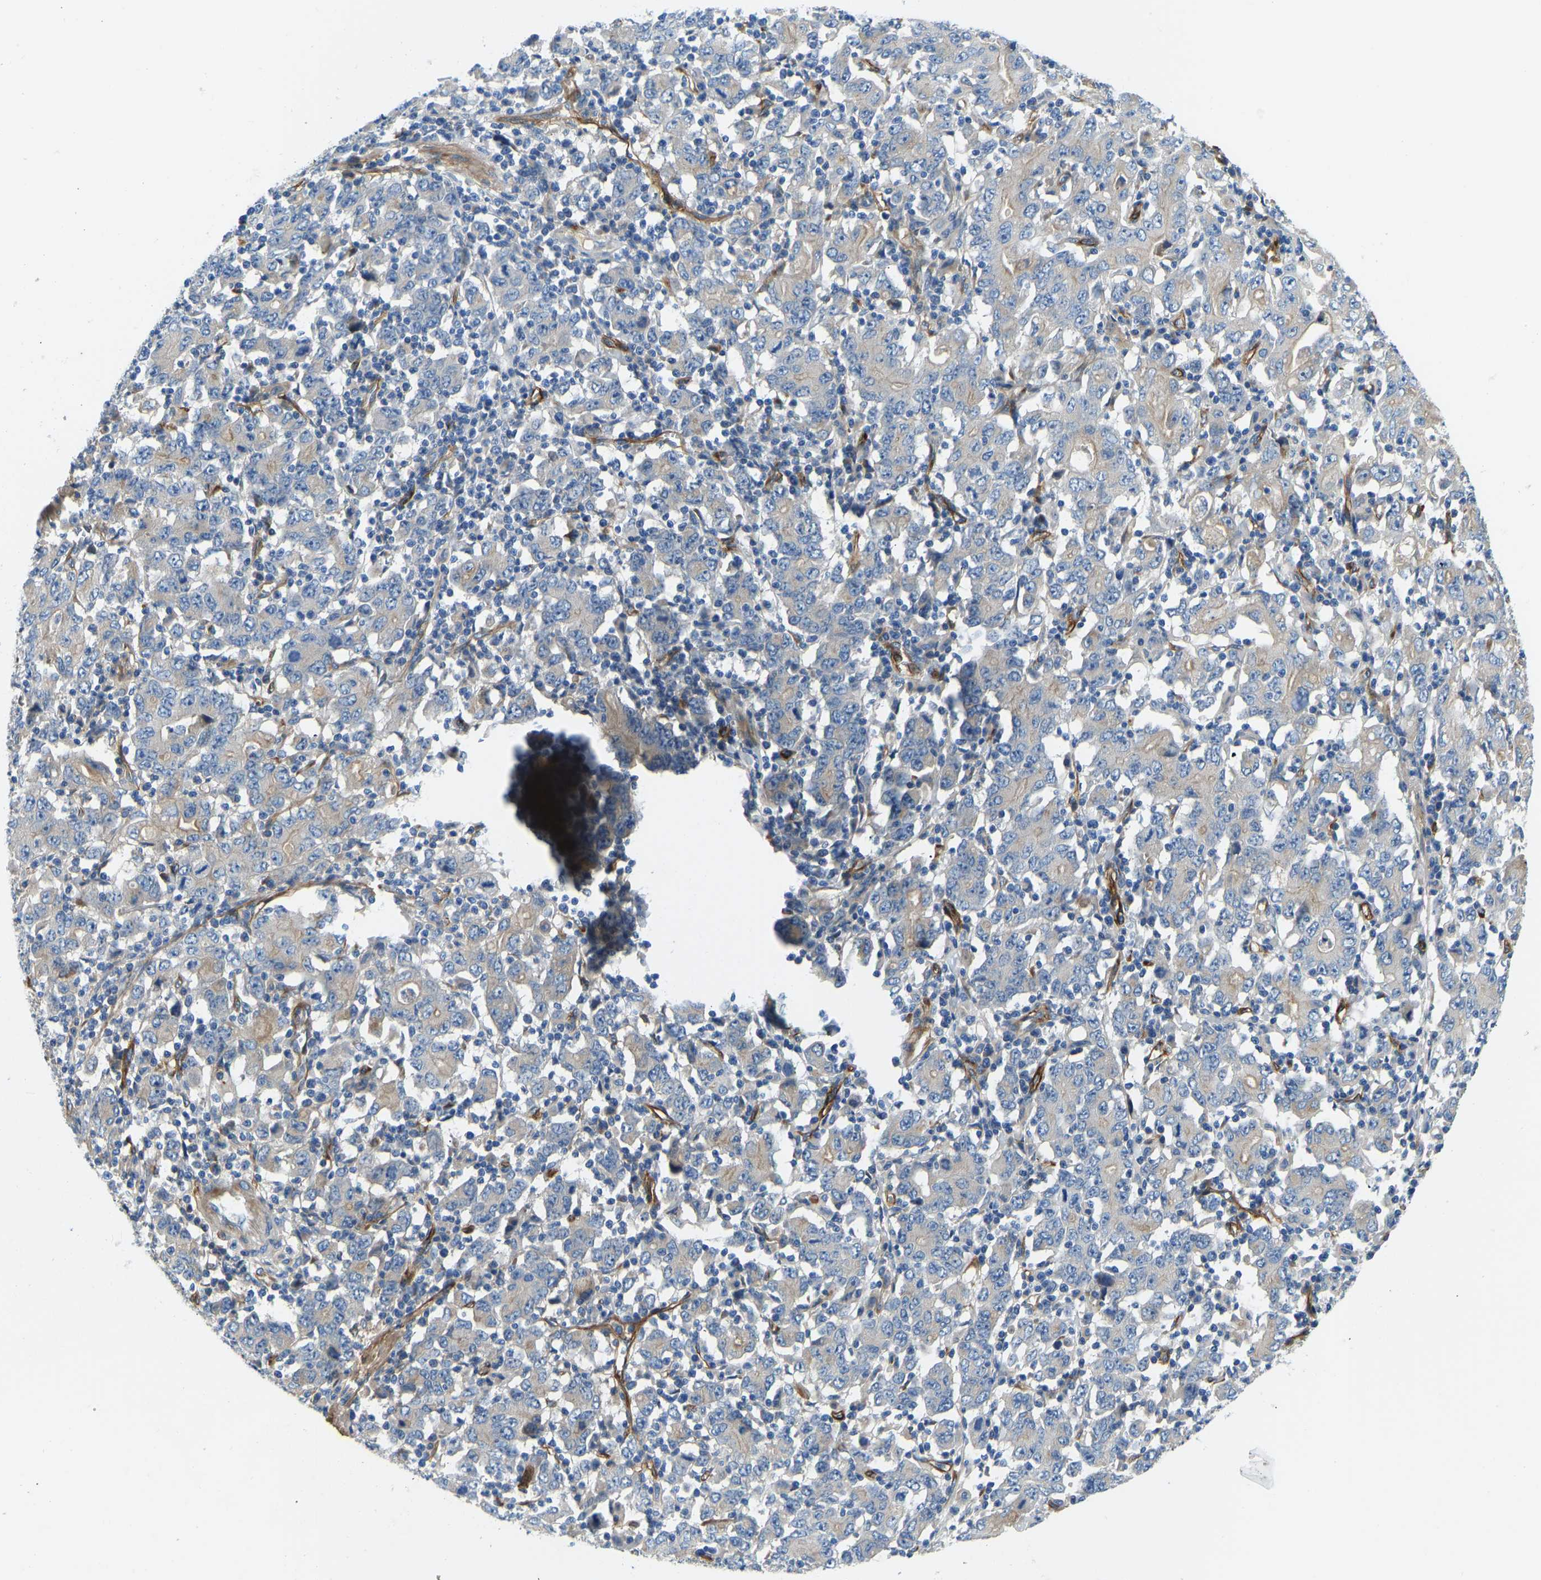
{"staining": {"intensity": "weak", "quantity": "<25%", "location": "cytoplasmic/membranous"}, "tissue": "stomach cancer", "cell_type": "Tumor cells", "image_type": "cancer", "snomed": [{"axis": "morphology", "description": "Adenocarcinoma, NOS"}, {"axis": "topography", "description": "Stomach, upper"}], "caption": "Immunohistochemical staining of stomach adenocarcinoma shows no significant staining in tumor cells.", "gene": "COL15A1", "patient": {"sex": "male", "age": 69}}